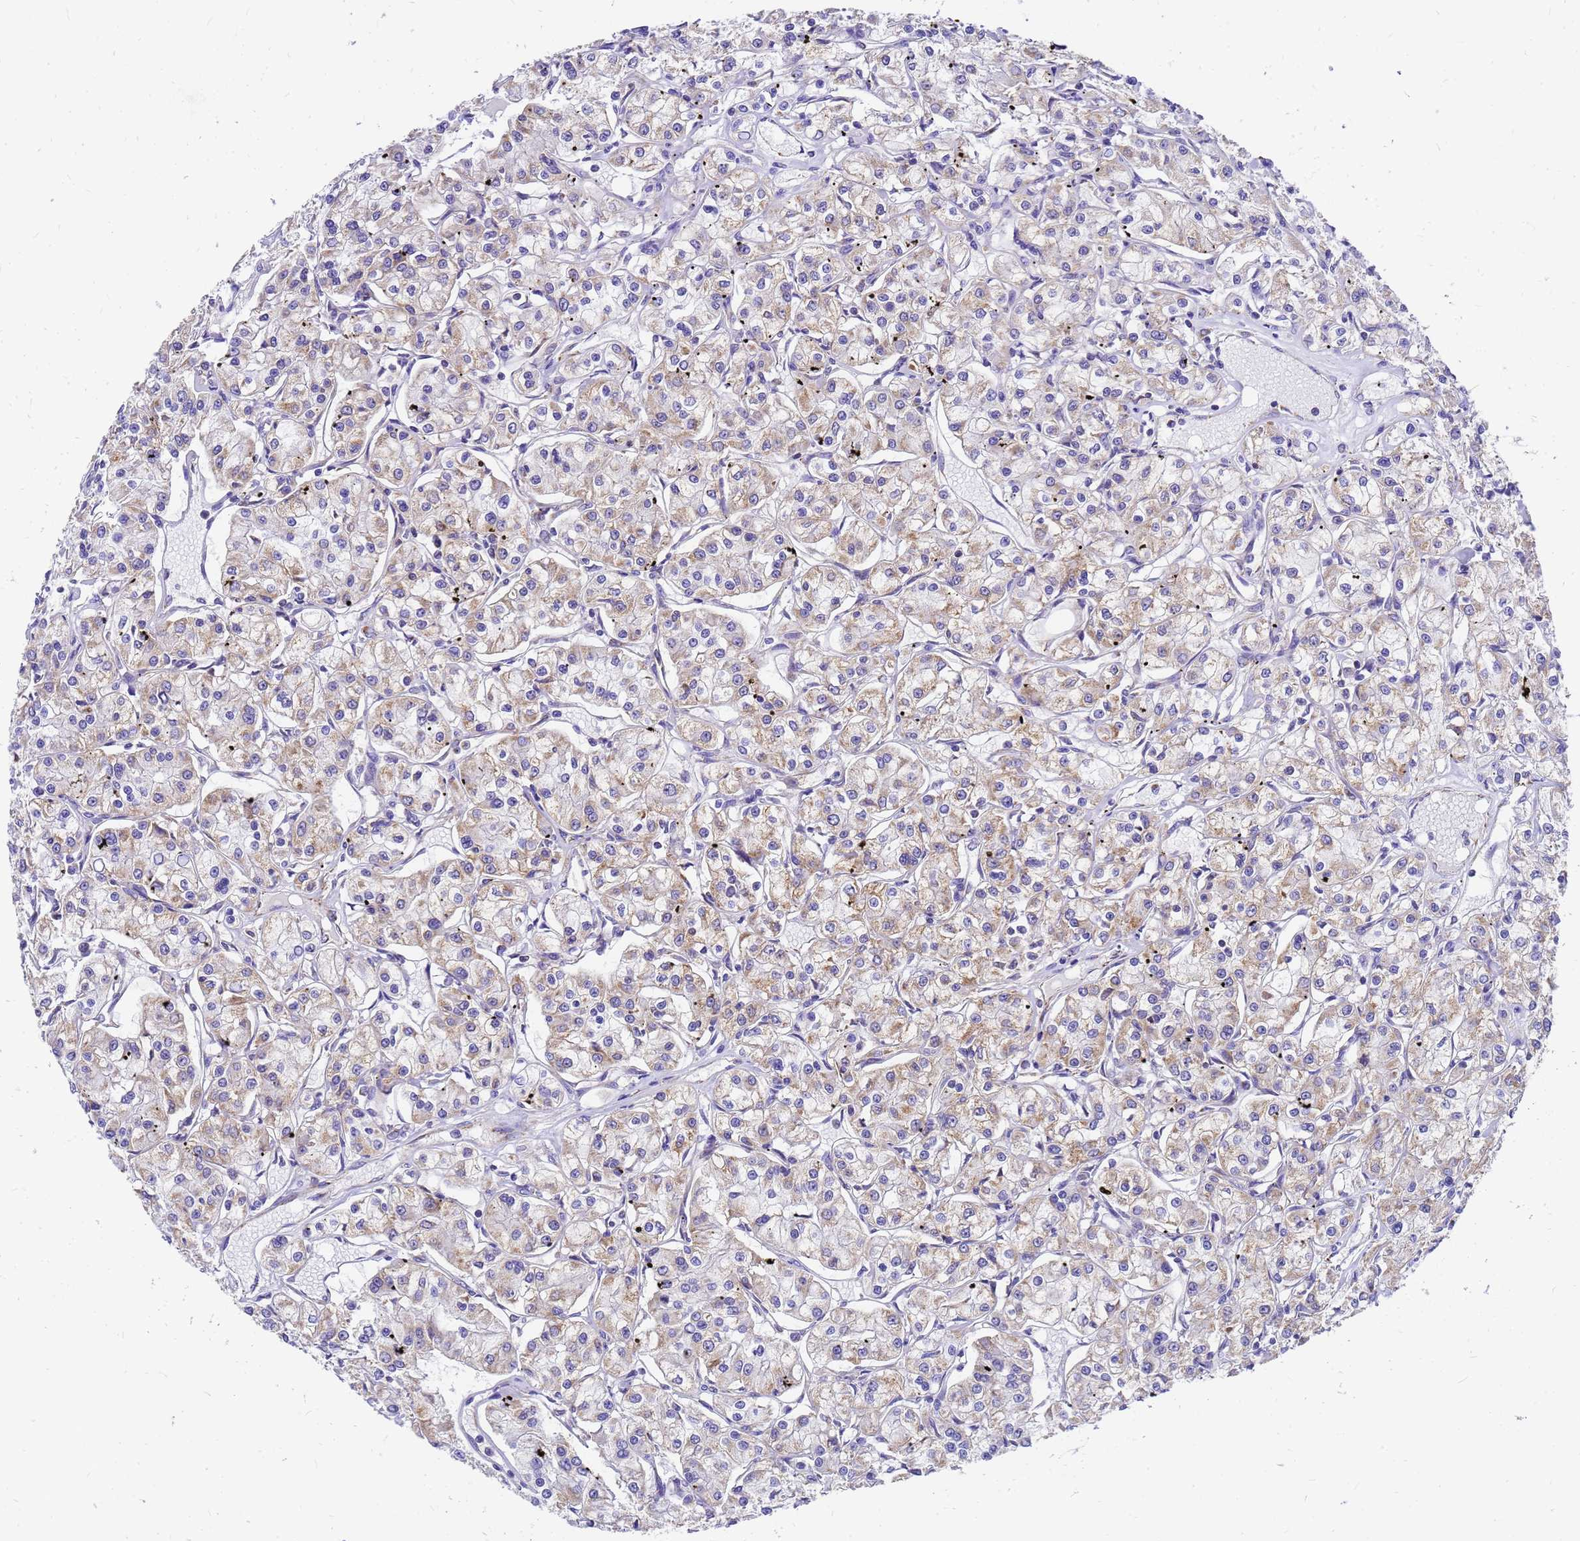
{"staining": {"intensity": "weak", "quantity": "25%-75%", "location": "cytoplasmic/membranous"}, "tissue": "renal cancer", "cell_type": "Tumor cells", "image_type": "cancer", "snomed": [{"axis": "morphology", "description": "Adenocarcinoma, NOS"}, {"axis": "topography", "description": "Kidney"}], "caption": "This micrograph reveals immunohistochemistry (IHC) staining of human adenocarcinoma (renal), with low weak cytoplasmic/membranous staining in about 25%-75% of tumor cells.", "gene": "MRPS26", "patient": {"sex": "female", "age": 59}}